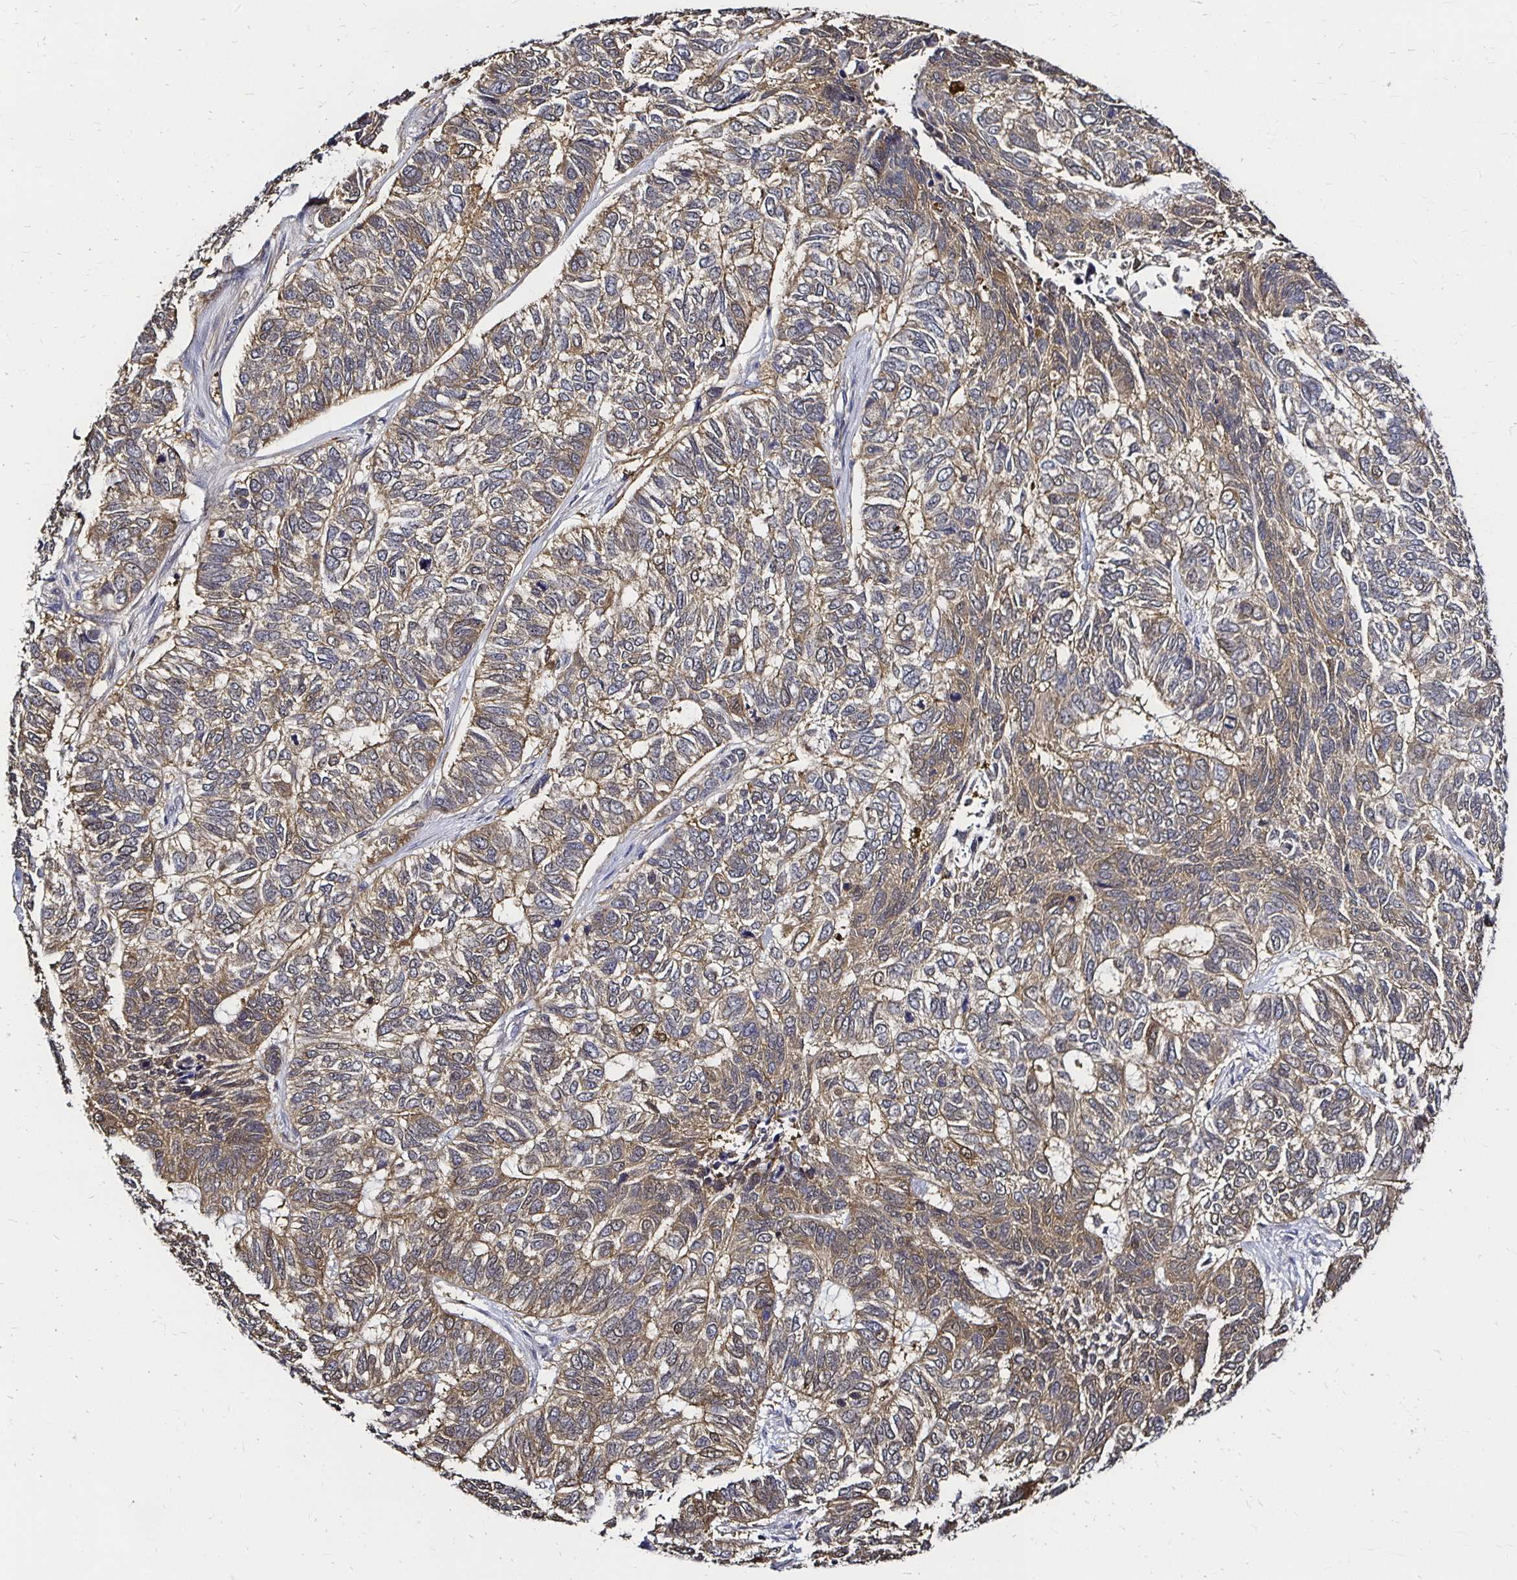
{"staining": {"intensity": "moderate", "quantity": "25%-75%", "location": "cytoplasmic/membranous"}, "tissue": "skin cancer", "cell_type": "Tumor cells", "image_type": "cancer", "snomed": [{"axis": "morphology", "description": "Basal cell carcinoma"}, {"axis": "topography", "description": "Skin"}], "caption": "Skin cancer (basal cell carcinoma) tissue displays moderate cytoplasmic/membranous expression in about 25%-75% of tumor cells, visualized by immunohistochemistry.", "gene": "TXN", "patient": {"sex": "female", "age": 65}}